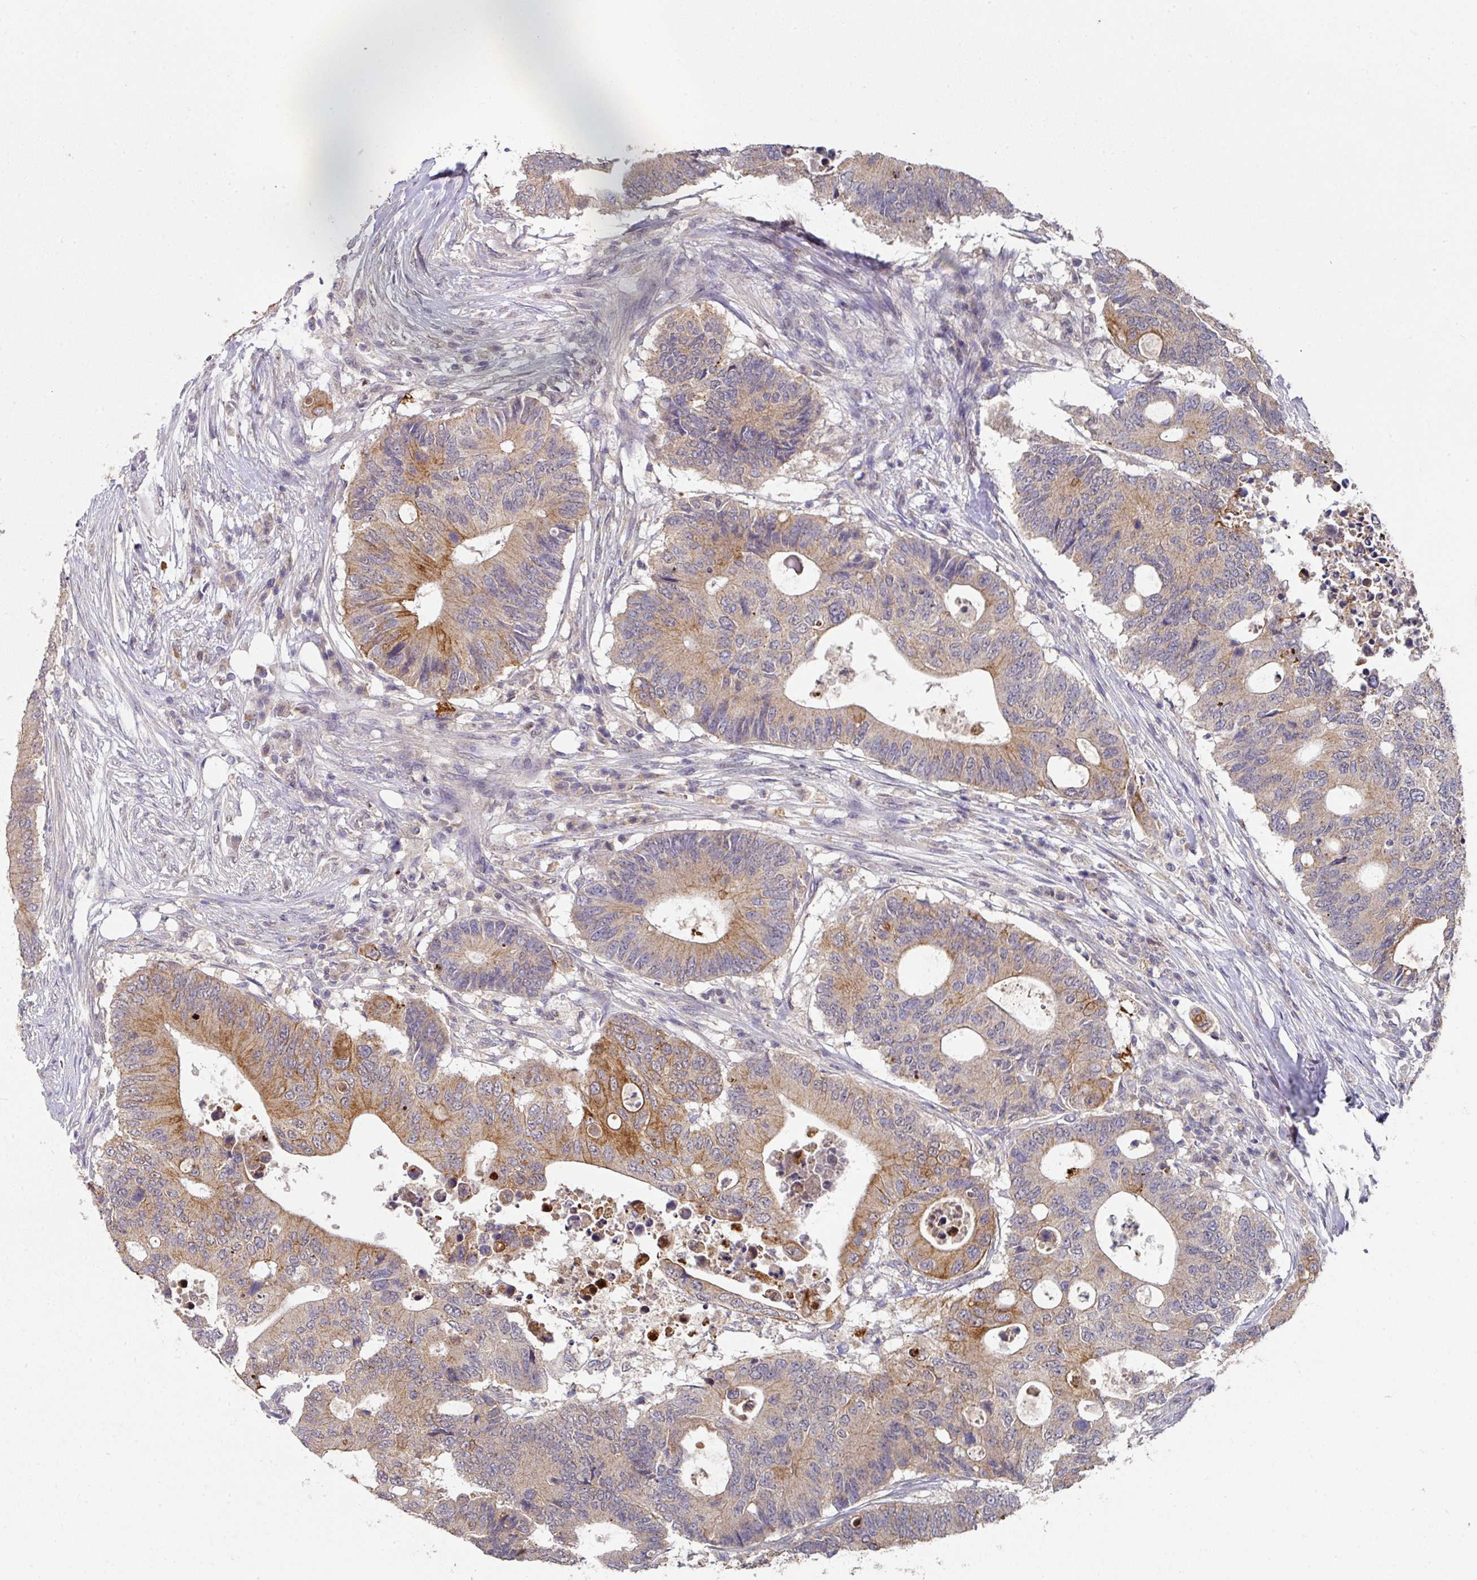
{"staining": {"intensity": "moderate", "quantity": "25%-75%", "location": "cytoplasmic/membranous"}, "tissue": "colorectal cancer", "cell_type": "Tumor cells", "image_type": "cancer", "snomed": [{"axis": "morphology", "description": "Adenocarcinoma, NOS"}, {"axis": "topography", "description": "Colon"}], "caption": "A photomicrograph showing moderate cytoplasmic/membranous expression in approximately 25%-75% of tumor cells in colorectal cancer, as visualized by brown immunohistochemical staining.", "gene": "EXTL3", "patient": {"sex": "male", "age": 71}}